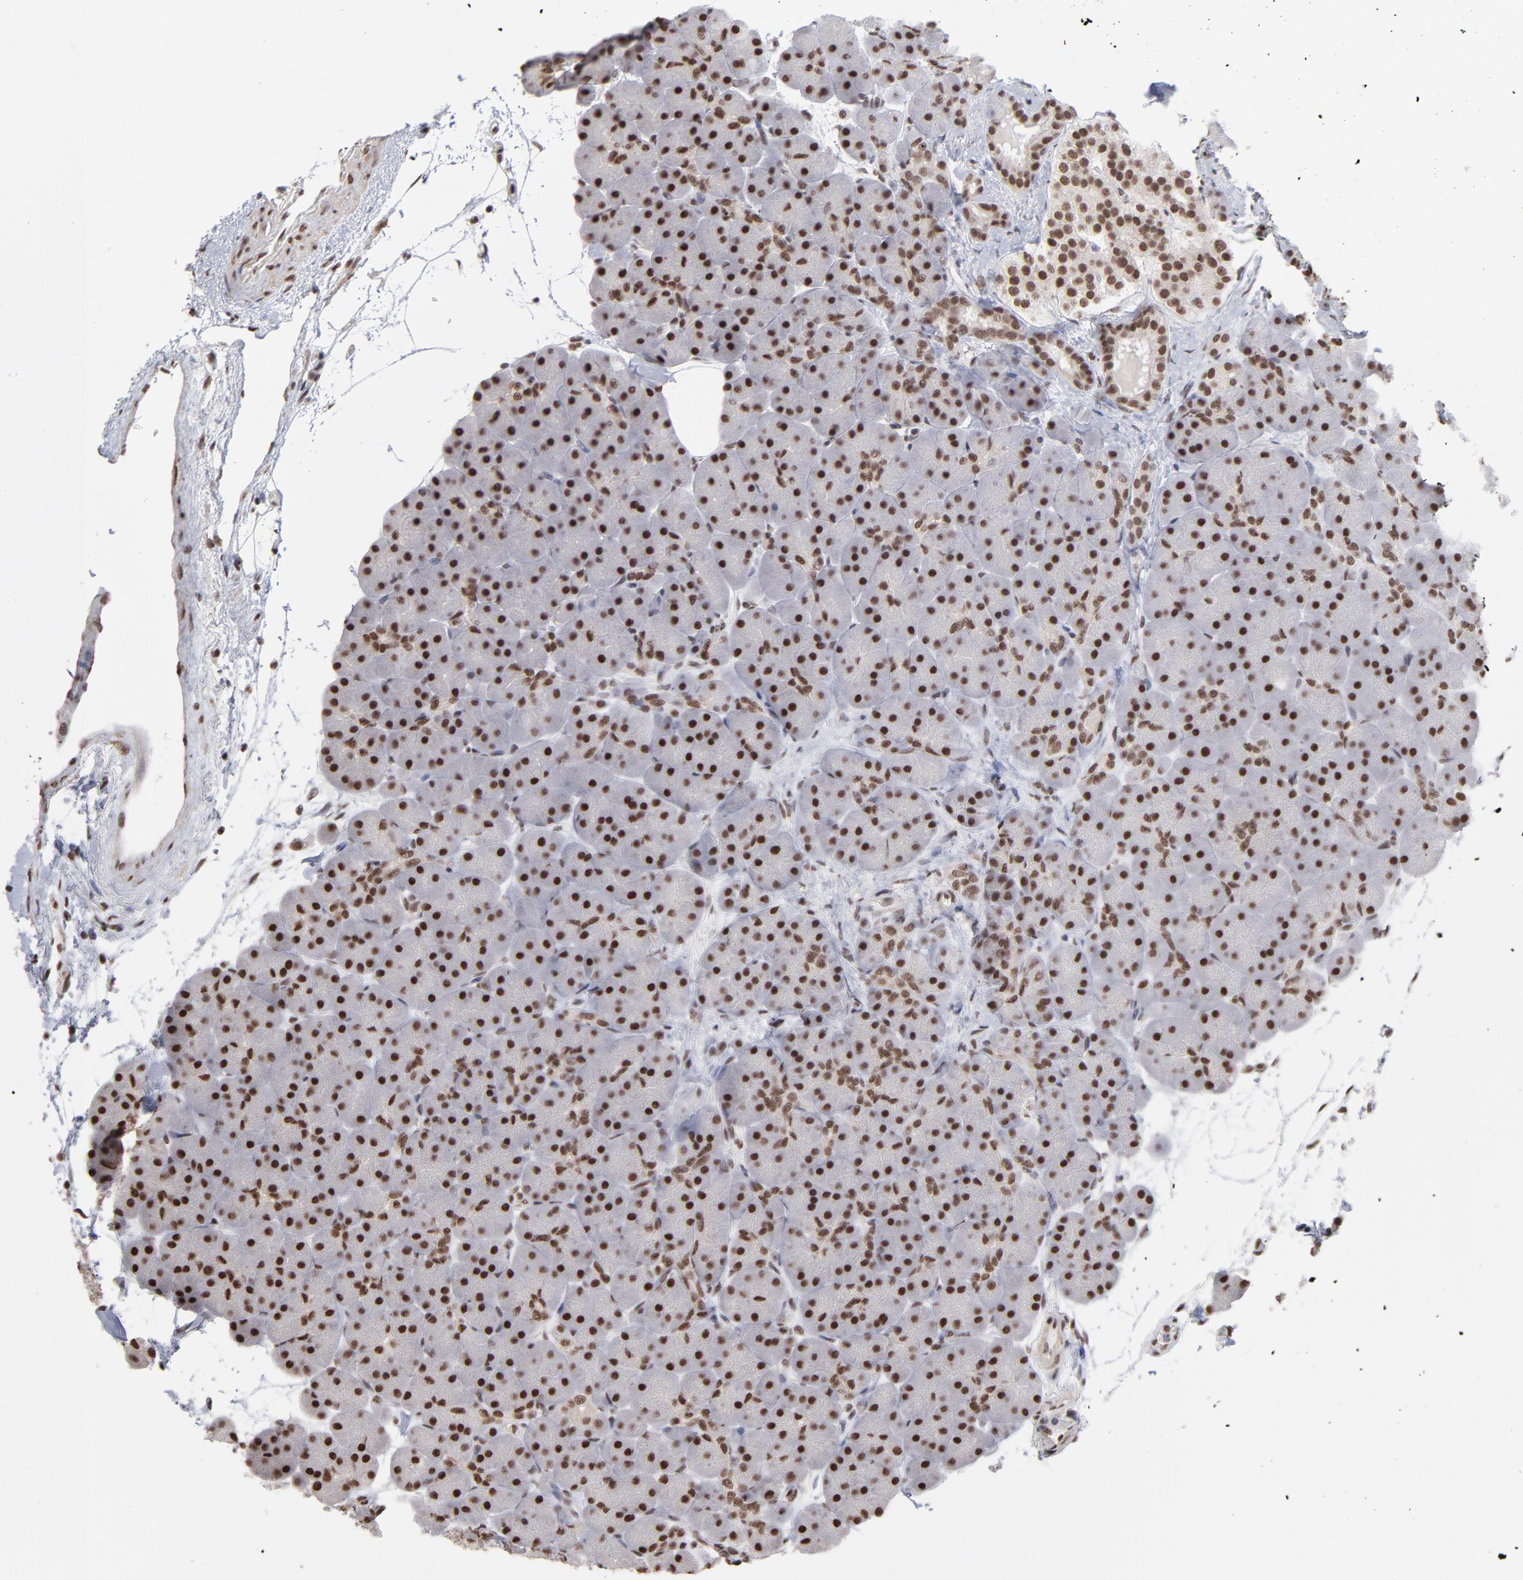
{"staining": {"intensity": "strong", "quantity": ">75%", "location": "nuclear"}, "tissue": "pancreas", "cell_type": "Exocrine glandular cells", "image_type": "normal", "snomed": [{"axis": "morphology", "description": "Normal tissue, NOS"}, {"axis": "topography", "description": "Pancreas"}], "caption": "The photomicrograph shows staining of benign pancreas, revealing strong nuclear protein expression (brown color) within exocrine glandular cells. Using DAB (3,3'-diaminobenzidine) (brown) and hematoxylin (blue) stains, captured at high magnification using brightfield microscopy.", "gene": "ZNF3", "patient": {"sex": "male", "age": 66}}